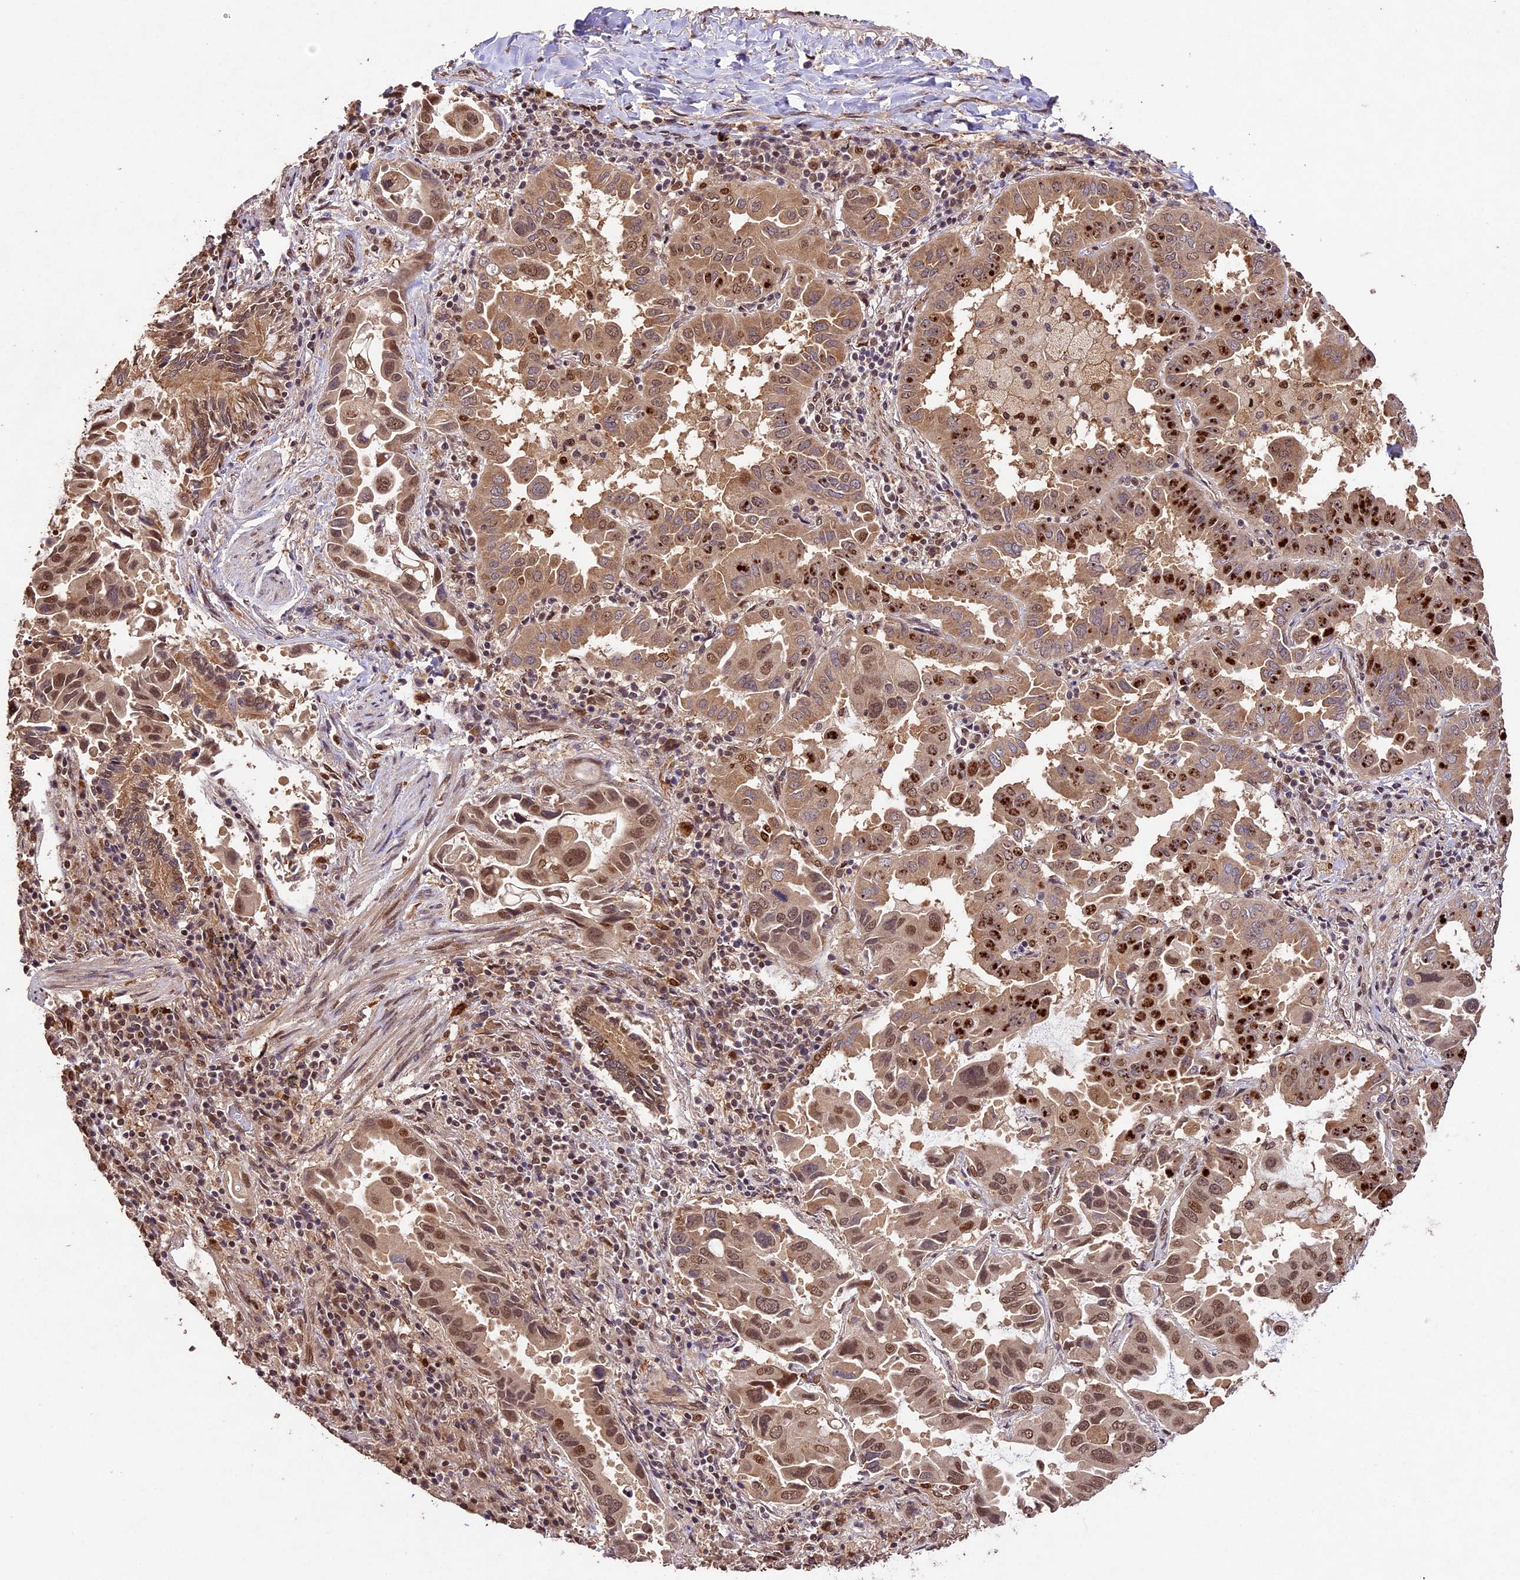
{"staining": {"intensity": "moderate", "quantity": ">75%", "location": "cytoplasmic/membranous,nuclear"}, "tissue": "lung cancer", "cell_type": "Tumor cells", "image_type": "cancer", "snomed": [{"axis": "morphology", "description": "Adenocarcinoma, NOS"}, {"axis": "topography", "description": "Lung"}], "caption": "Protein expression analysis of lung cancer exhibits moderate cytoplasmic/membranous and nuclear staining in approximately >75% of tumor cells.", "gene": "CDKN2AIP", "patient": {"sex": "male", "age": 64}}